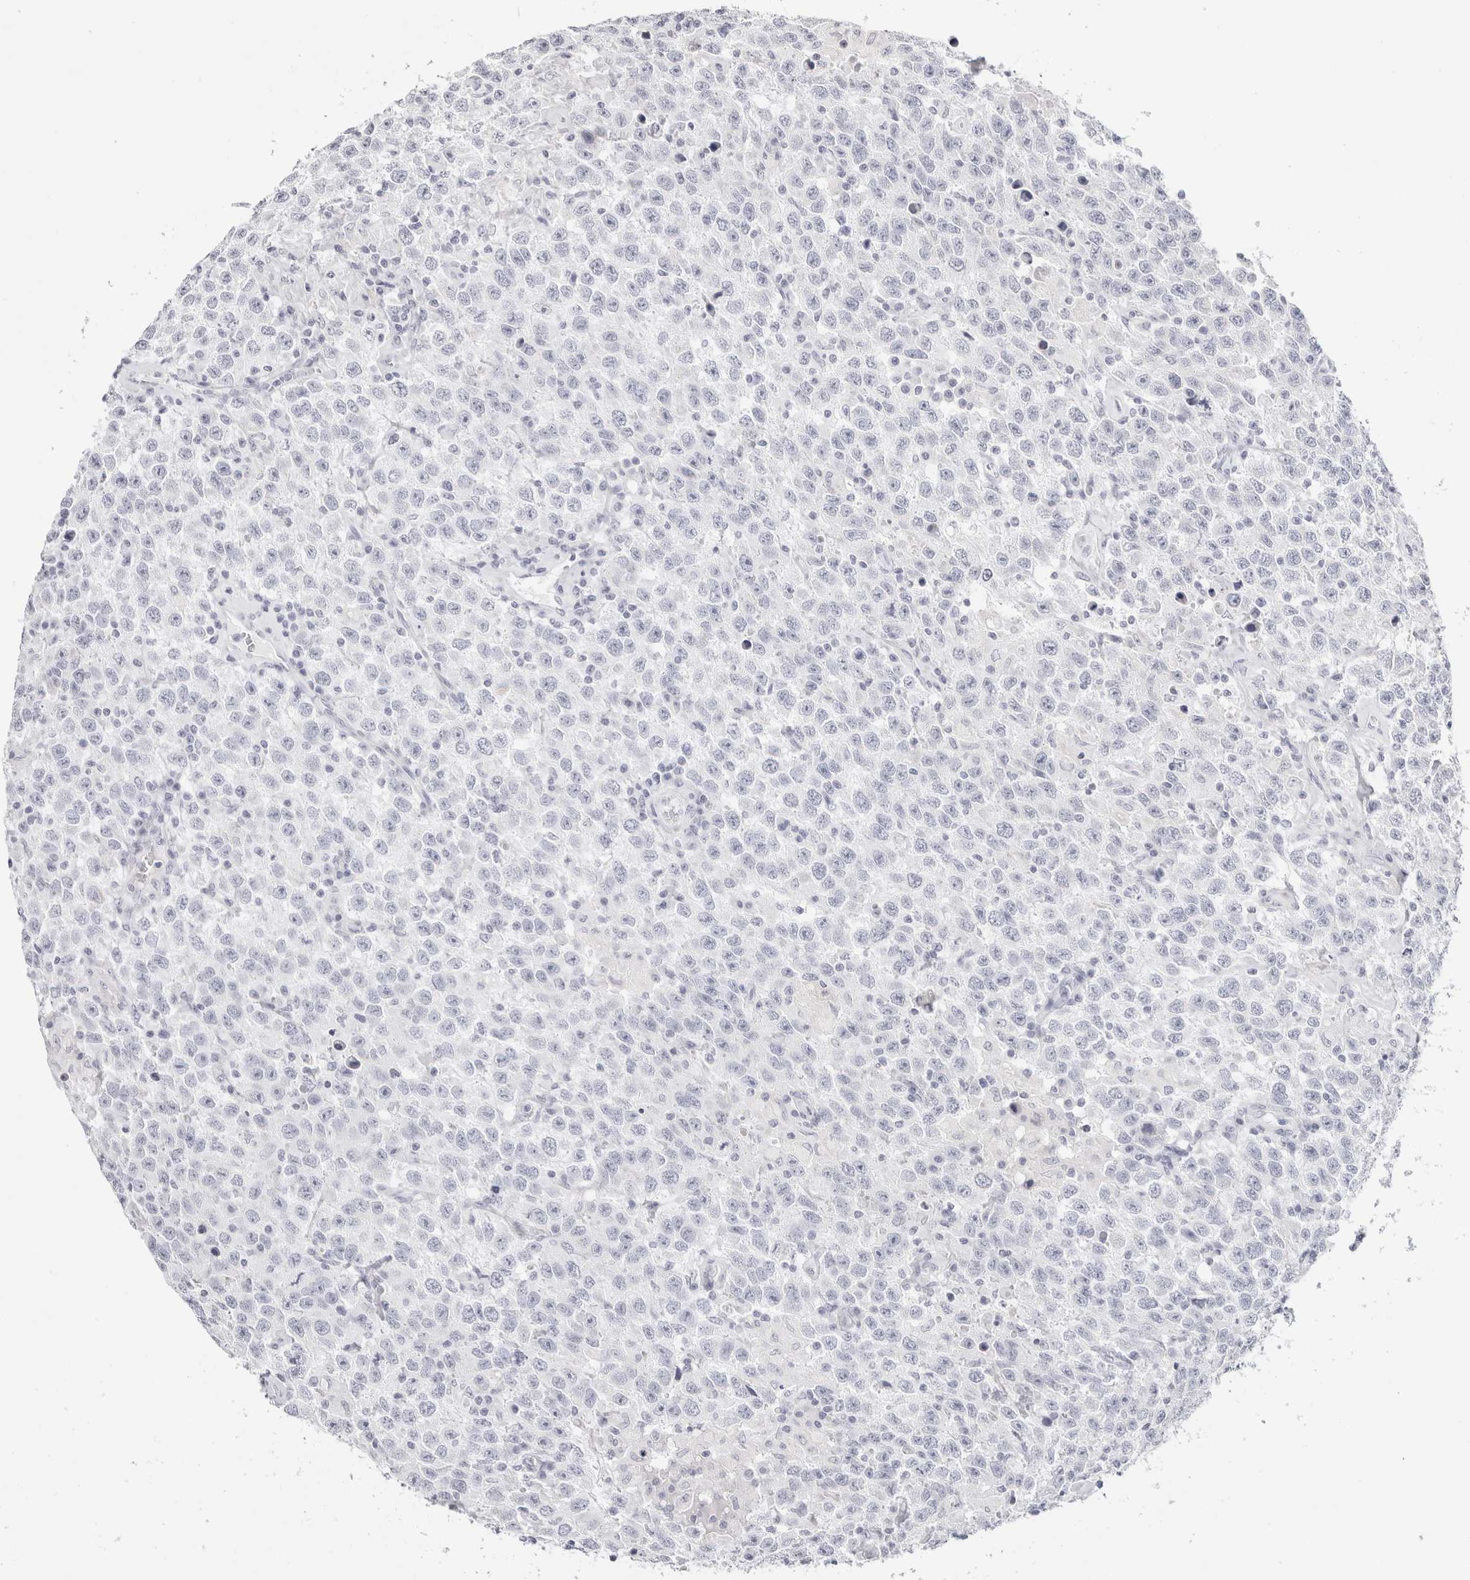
{"staining": {"intensity": "negative", "quantity": "none", "location": "none"}, "tissue": "testis cancer", "cell_type": "Tumor cells", "image_type": "cancer", "snomed": [{"axis": "morphology", "description": "Seminoma, NOS"}, {"axis": "topography", "description": "Testis"}], "caption": "Testis cancer (seminoma) was stained to show a protein in brown. There is no significant positivity in tumor cells. (Stains: DAB (3,3'-diaminobenzidine) immunohistochemistry with hematoxylin counter stain, Microscopy: brightfield microscopy at high magnification).", "gene": "GARIN1A", "patient": {"sex": "male", "age": 41}}